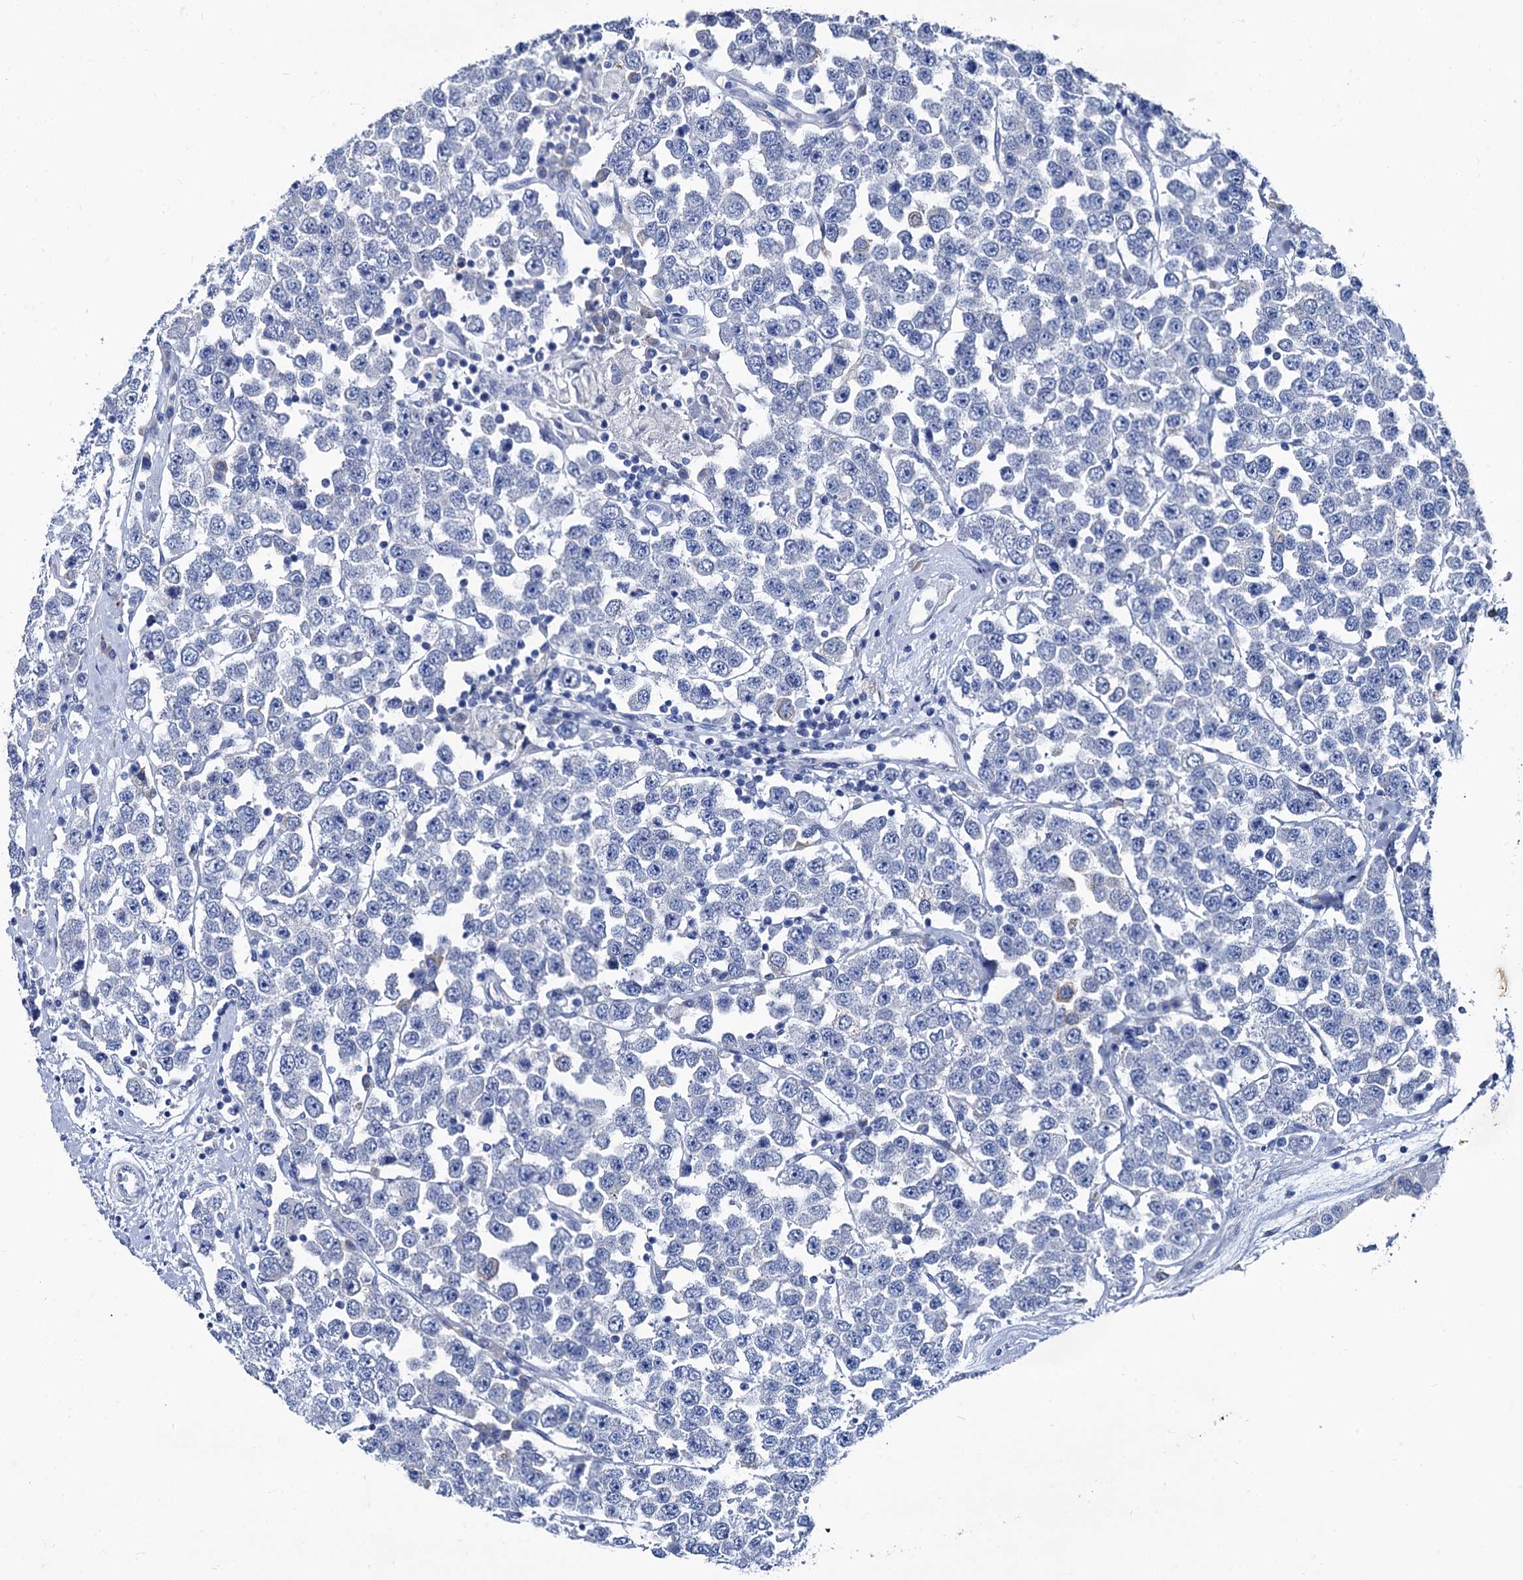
{"staining": {"intensity": "negative", "quantity": "none", "location": "none"}, "tissue": "testis cancer", "cell_type": "Tumor cells", "image_type": "cancer", "snomed": [{"axis": "morphology", "description": "Seminoma, NOS"}, {"axis": "topography", "description": "Testis"}], "caption": "This is a histopathology image of IHC staining of testis cancer (seminoma), which shows no positivity in tumor cells.", "gene": "FOXR2", "patient": {"sex": "male", "age": 28}}